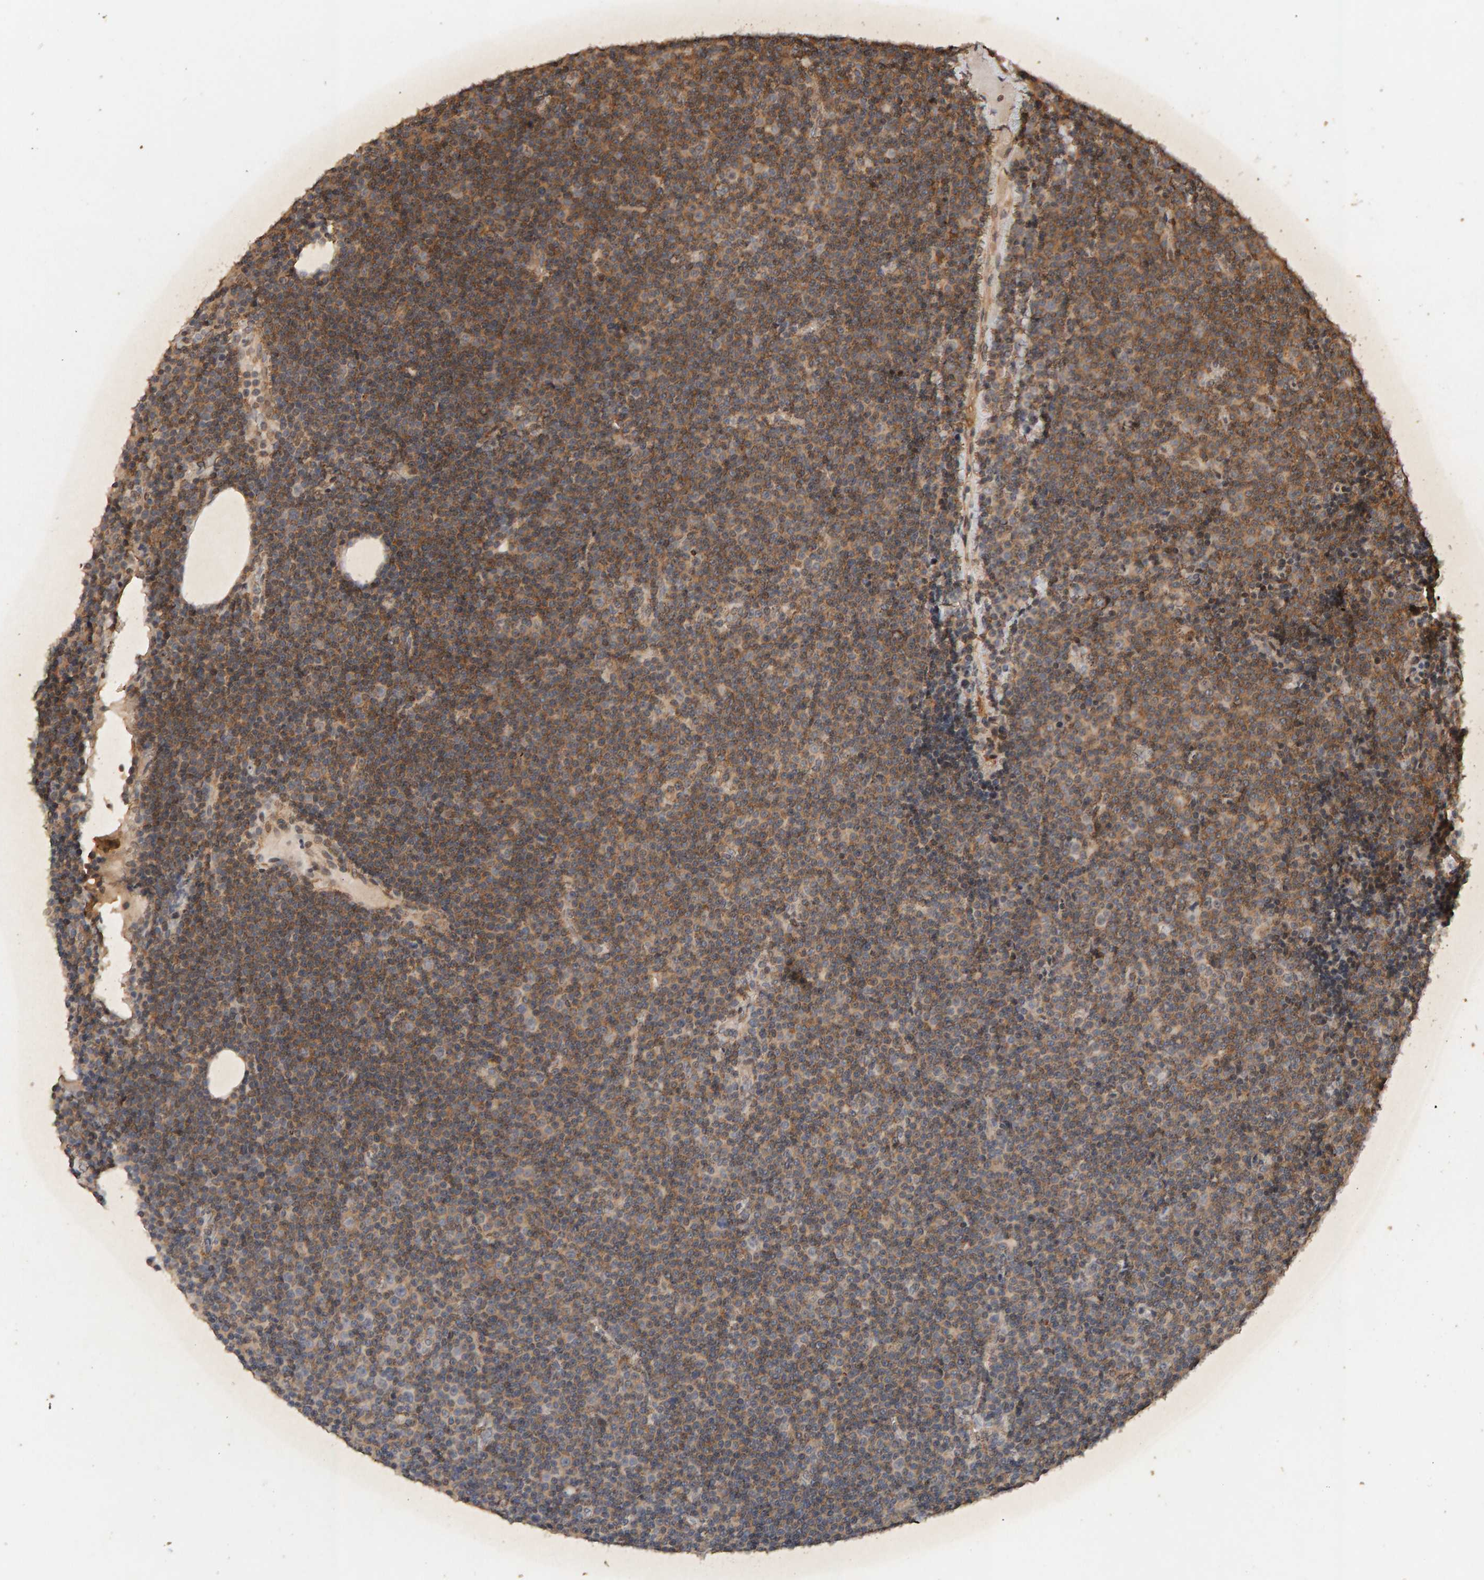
{"staining": {"intensity": "moderate", "quantity": ">75%", "location": "cytoplasmic/membranous"}, "tissue": "lymphoma", "cell_type": "Tumor cells", "image_type": "cancer", "snomed": [{"axis": "morphology", "description": "Malignant lymphoma, non-Hodgkin's type, Low grade"}, {"axis": "topography", "description": "Lymph node"}], "caption": "Protein staining by immunohistochemistry (IHC) demonstrates moderate cytoplasmic/membranous staining in about >75% of tumor cells in malignant lymphoma, non-Hodgkin's type (low-grade). The staining is performed using DAB brown chromogen to label protein expression. The nuclei are counter-stained blue using hematoxylin.", "gene": "DNAJB5", "patient": {"sex": "female", "age": 67}}